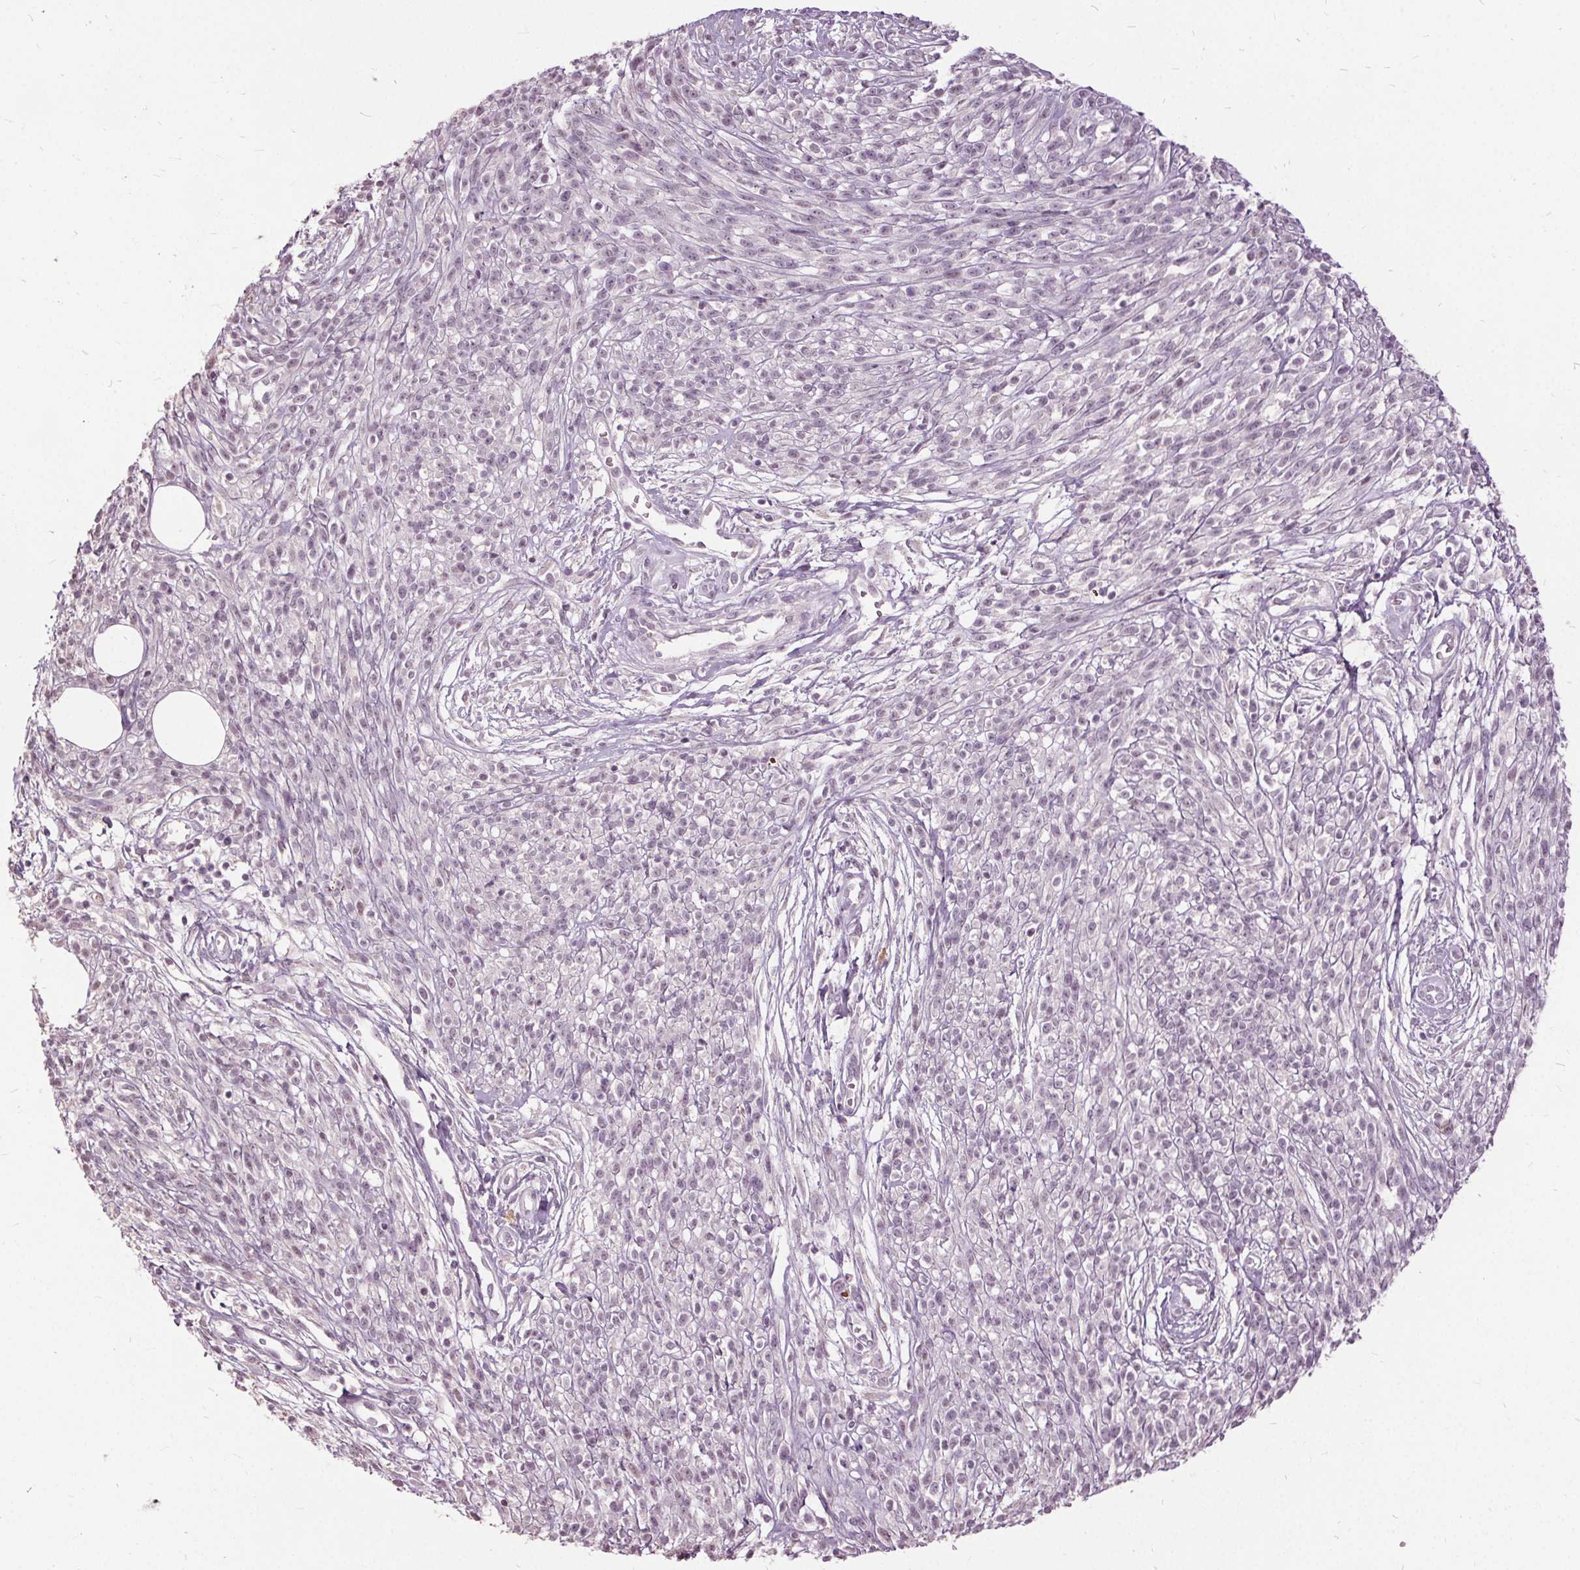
{"staining": {"intensity": "negative", "quantity": "none", "location": "none"}, "tissue": "melanoma", "cell_type": "Tumor cells", "image_type": "cancer", "snomed": [{"axis": "morphology", "description": "Malignant melanoma, NOS"}, {"axis": "topography", "description": "Skin"}, {"axis": "topography", "description": "Skin of trunk"}], "caption": "This is an immunohistochemistry photomicrograph of melanoma. There is no expression in tumor cells.", "gene": "CXCL16", "patient": {"sex": "male", "age": 74}}